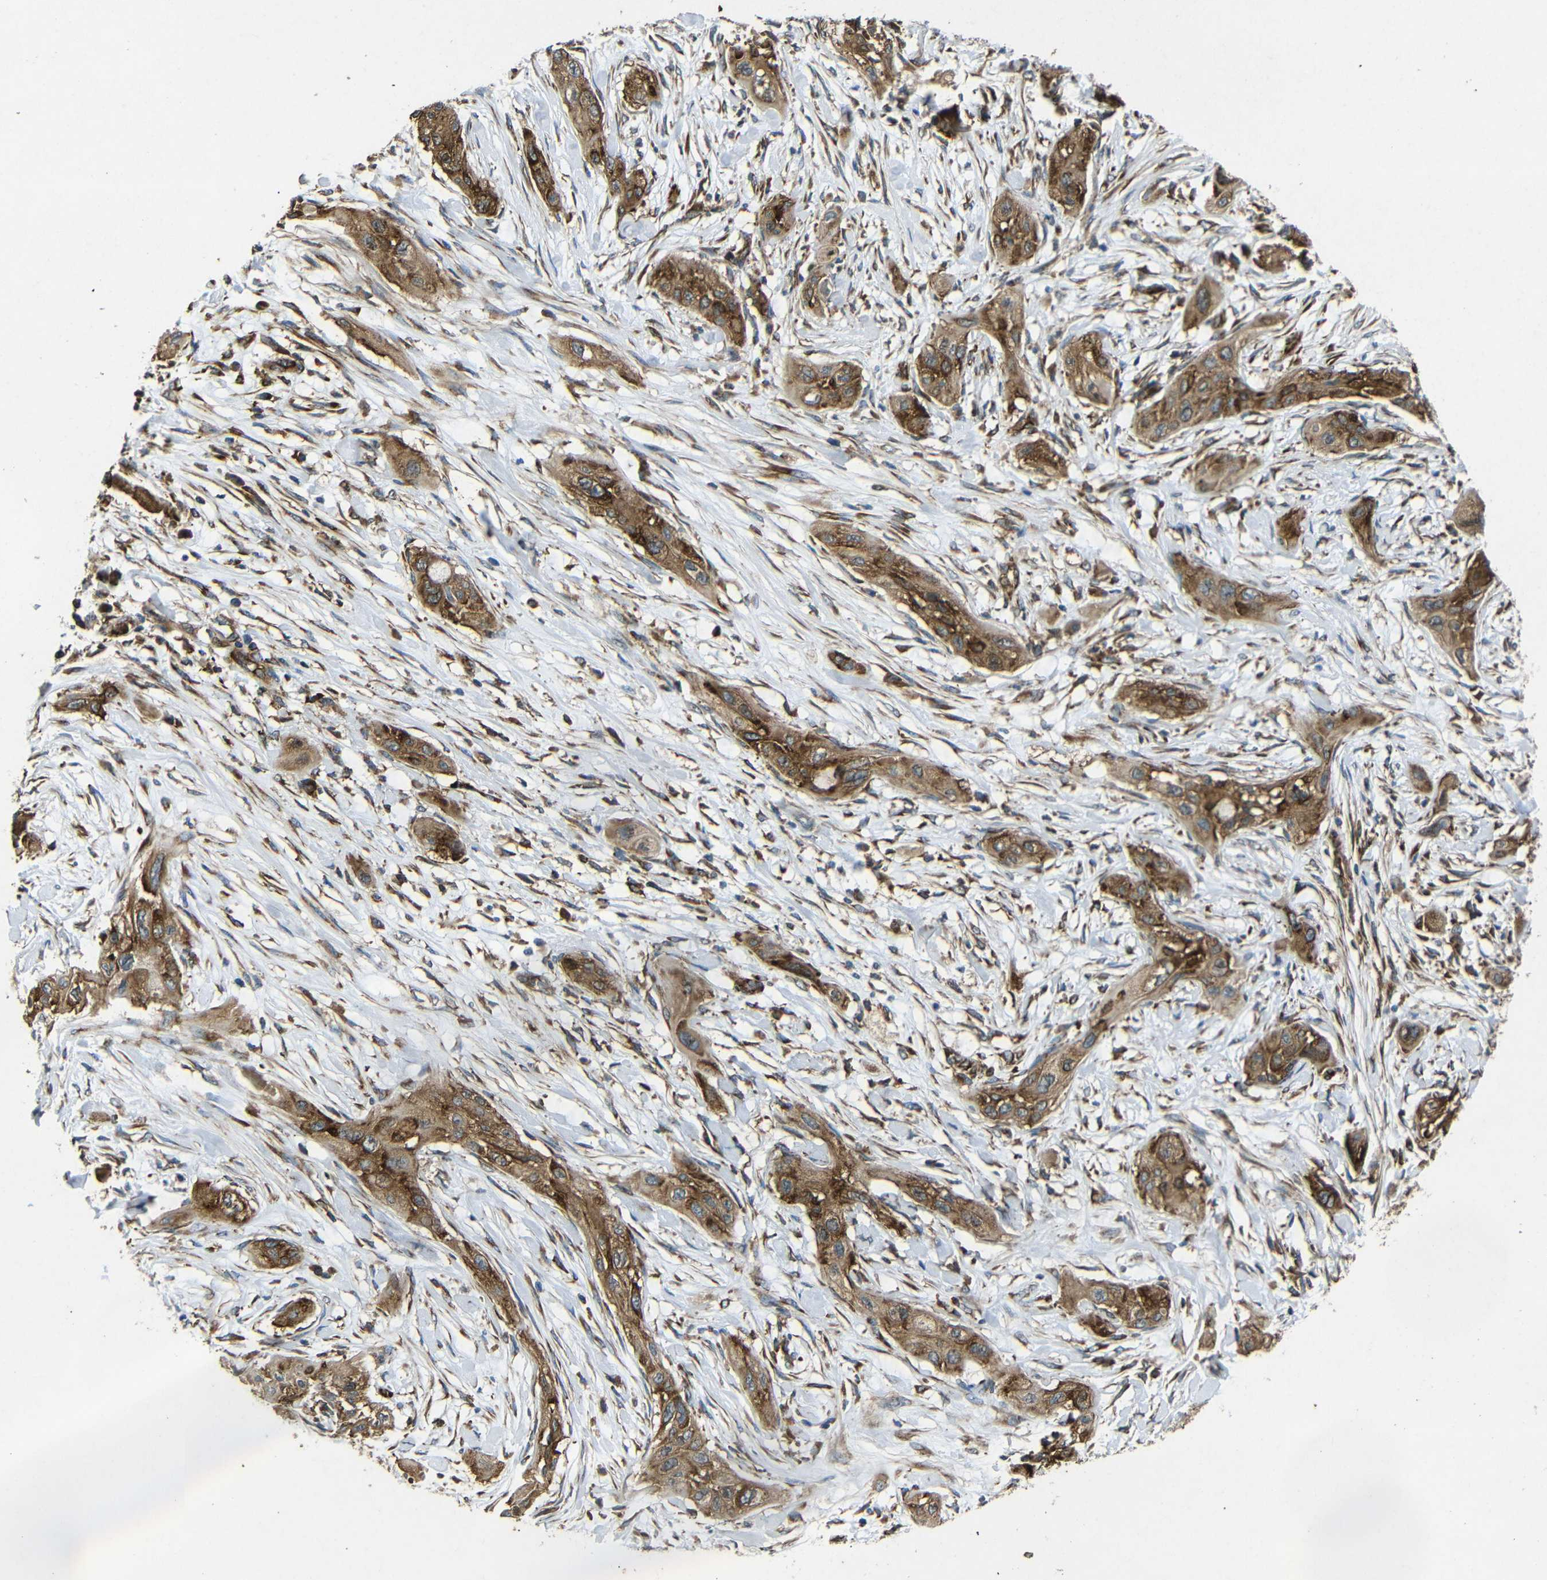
{"staining": {"intensity": "strong", "quantity": ">75%", "location": "cytoplasmic/membranous"}, "tissue": "lung cancer", "cell_type": "Tumor cells", "image_type": "cancer", "snomed": [{"axis": "morphology", "description": "Squamous cell carcinoma, NOS"}, {"axis": "topography", "description": "Lung"}], "caption": "Lung cancer (squamous cell carcinoma) stained with a brown dye exhibits strong cytoplasmic/membranous positive staining in approximately >75% of tumor cells.", "gene": "BTF3", "patient": {"sex": "female", "age": 47}}